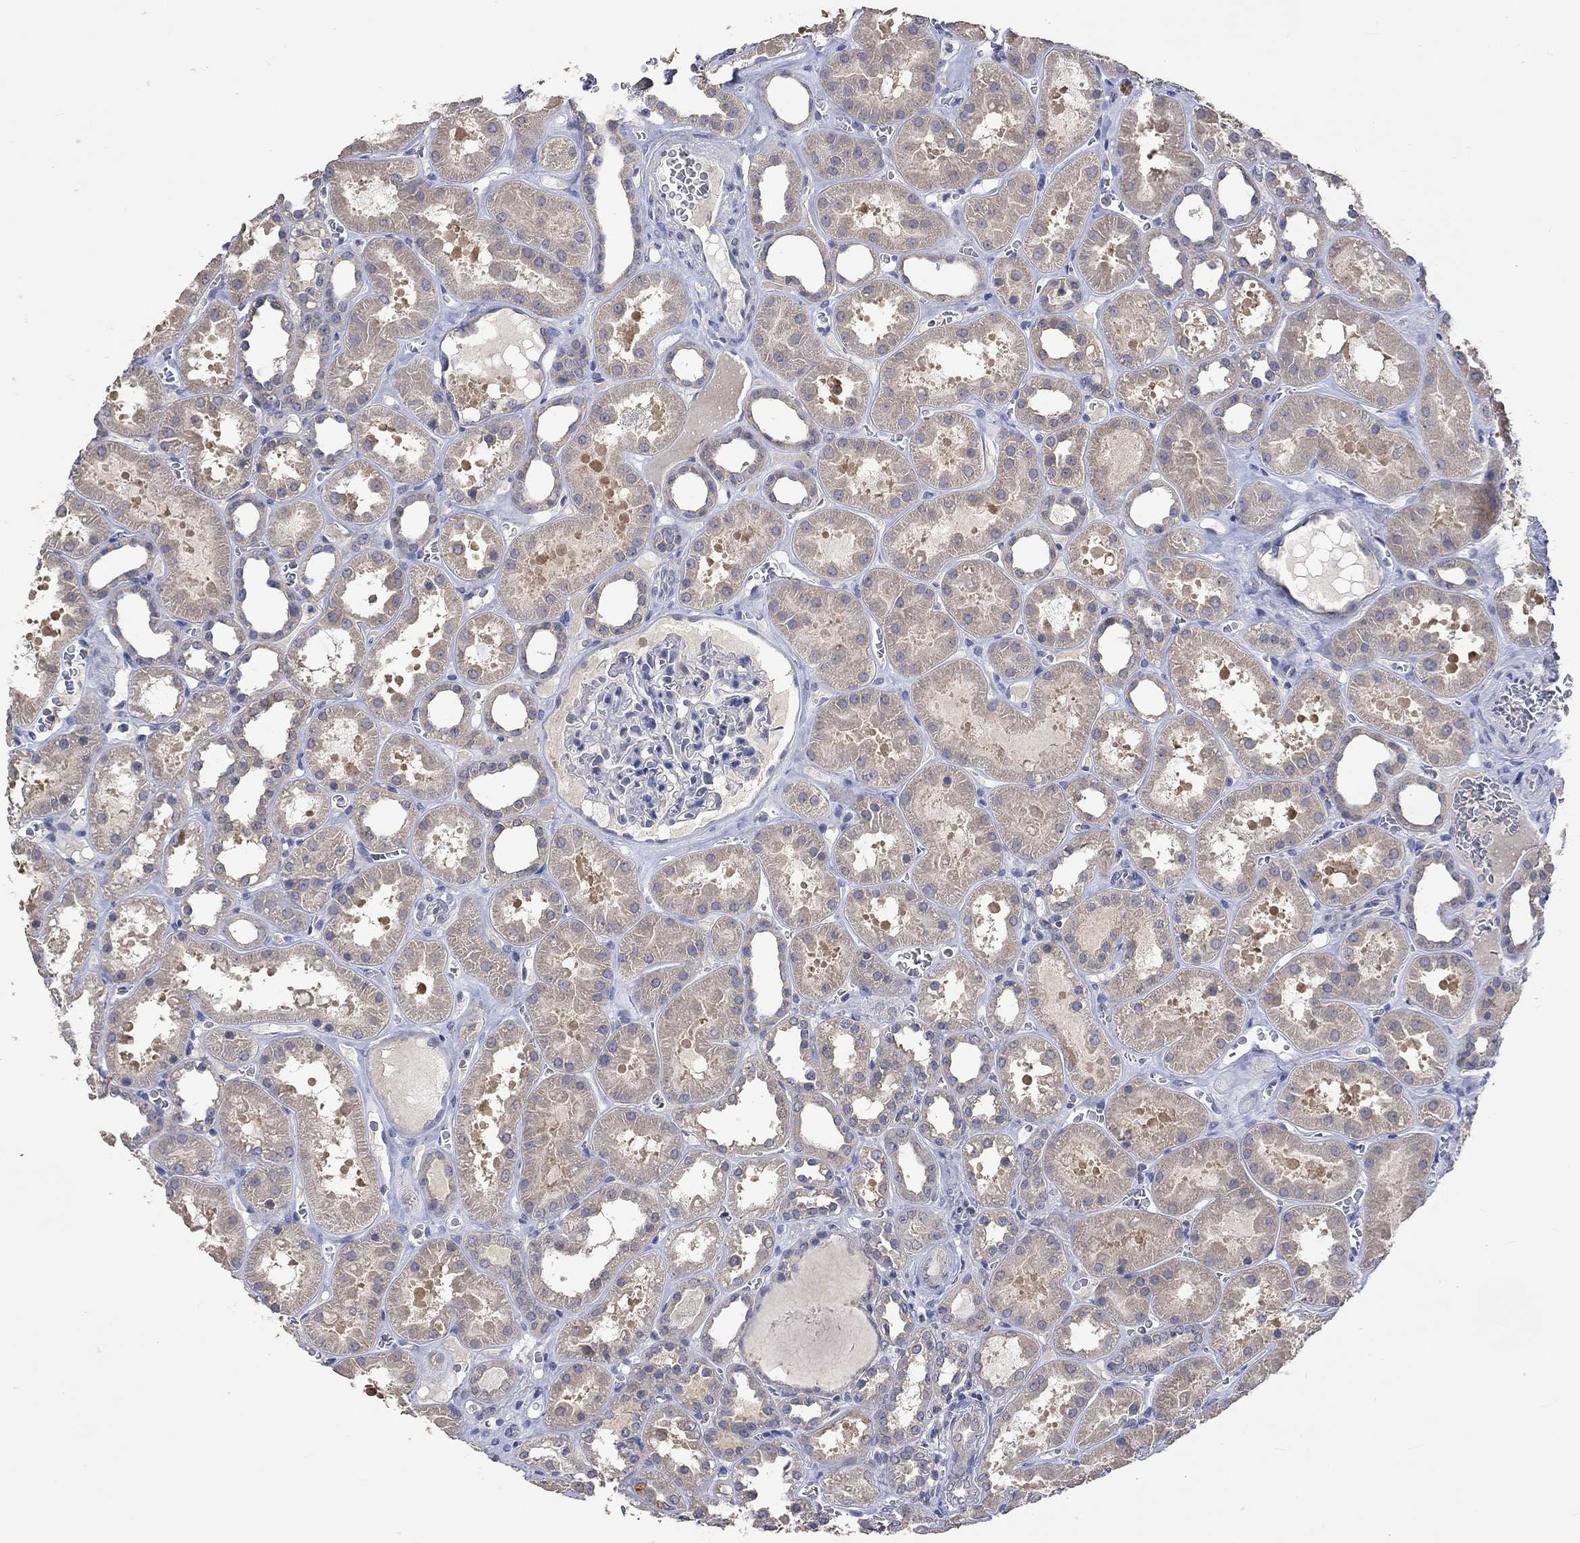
{"staining": {"intensity": "negative", "quantity": "none", "location": "none"}, "tissue": "kidney", "cell_type": "Cells in glomeruli", "image_type": "normal", "snomed": [{"axis": "morphology", "description": "Normal tissue, NOS"}, {"axis": "topography", "description": "Kidney"}], "caption": "DAB immunohistochemical staining of unremarkable human kidney displays no significant expression in cells in glomeruli. The staining was performed using DAB (3,3'-diaminobenzidine) to visualize the protein expression in brown, while the nuclei were stained in blue with hematoxylin (Magnification: 20x).", "gene": "PTPN20", "patient": {"sex": "female", "age": 41}}